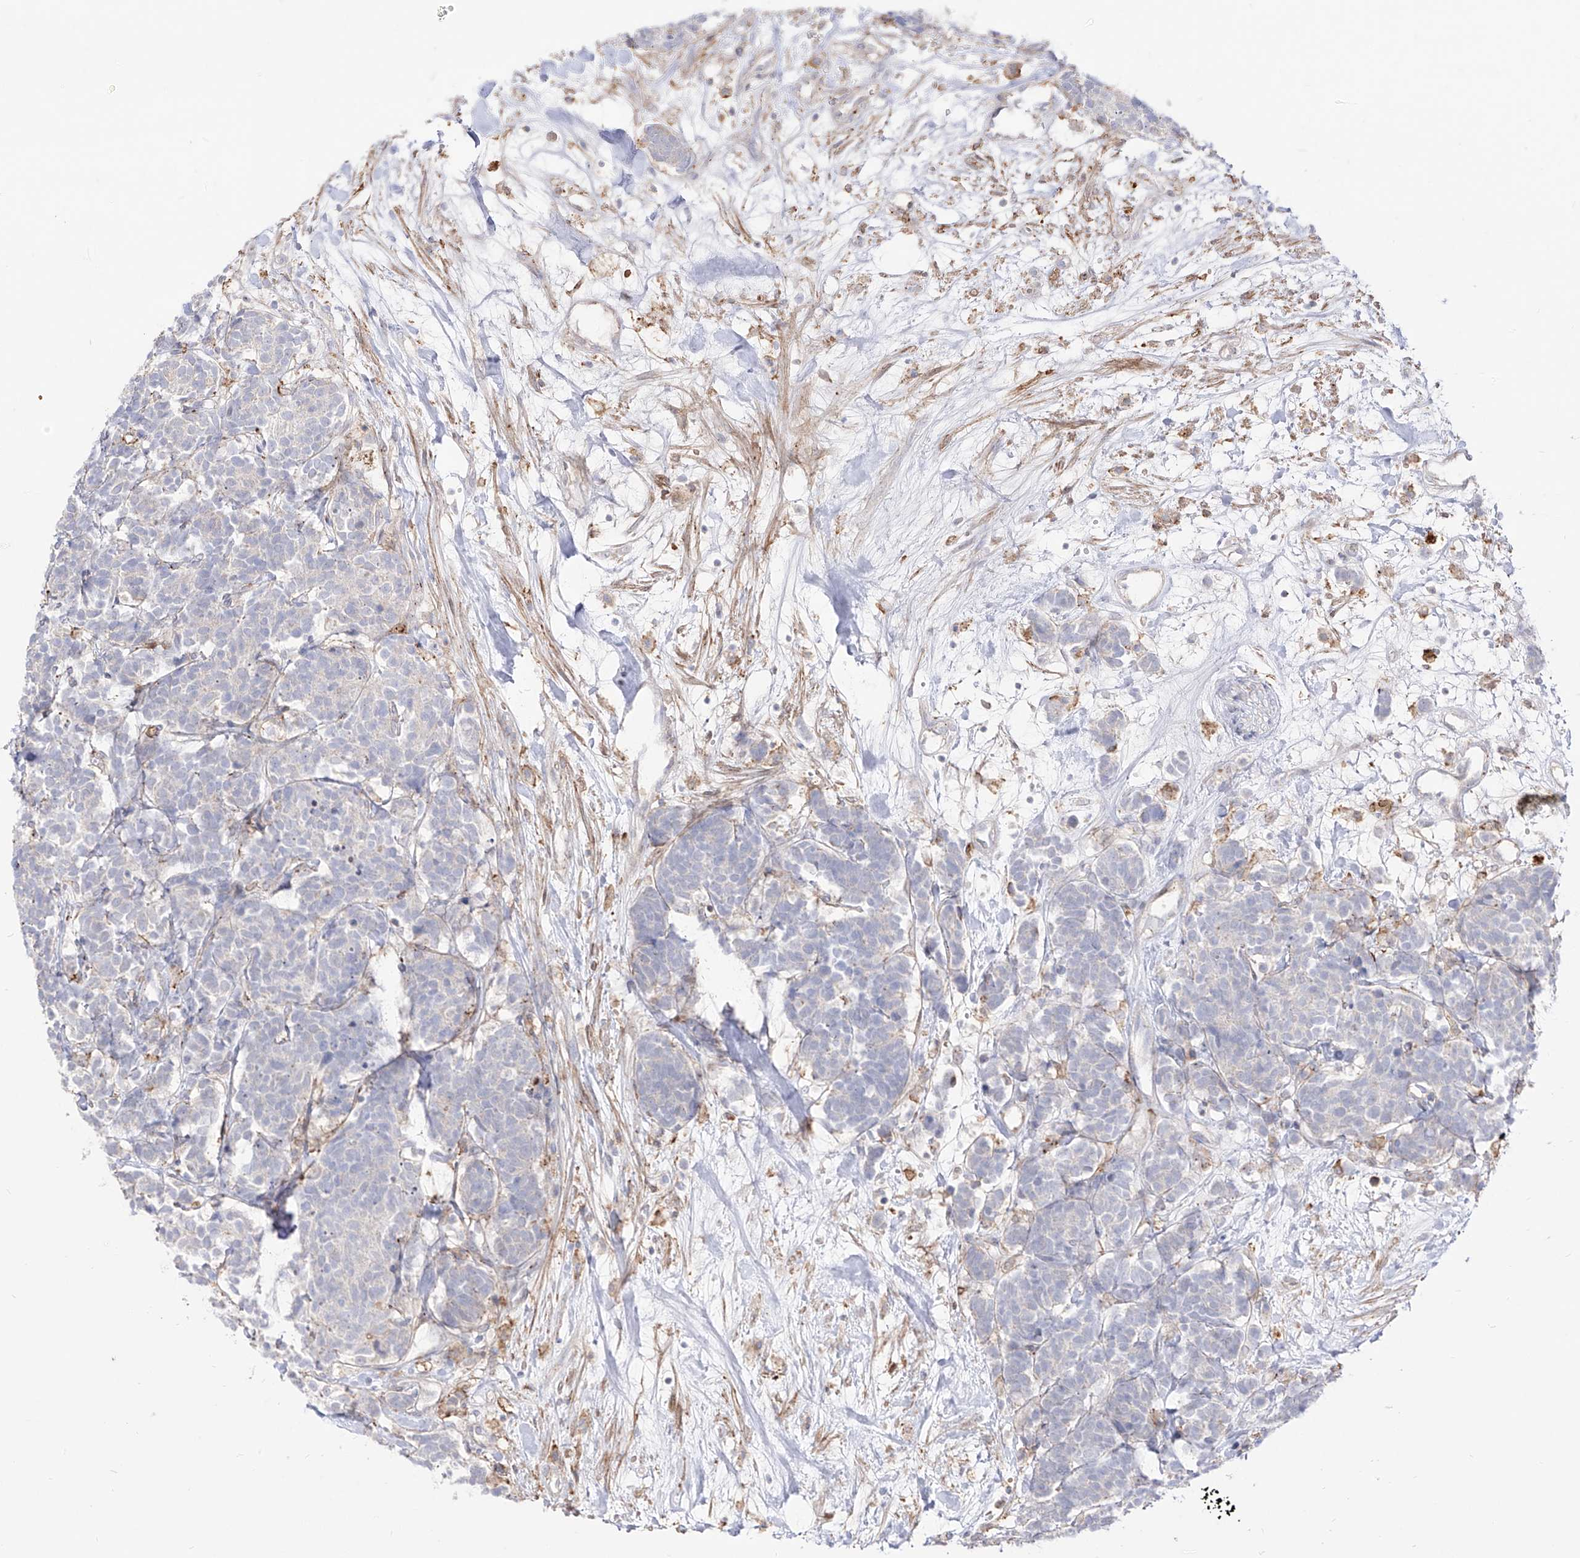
{"staining": {"intensity": "negative", "quantity": "none", "location": "none"}, "tissue": "carcinoid", "cell_type": "Tumor cells", "image_type": "cancer", "snomed": [{"axis": "morphology", "description": "Carcinoma, NOS"}, {"axis": "morphology", "description": "Carcinoid, malignant, NOS"}, {"axis": "topography", "description": "Urinary bladder"}], "caption": "The photomicrograph shows no staining of tumor cells in carcinoid.", "gene": "ZGRF1", "patient": {"sex": "male", "age": 57}}